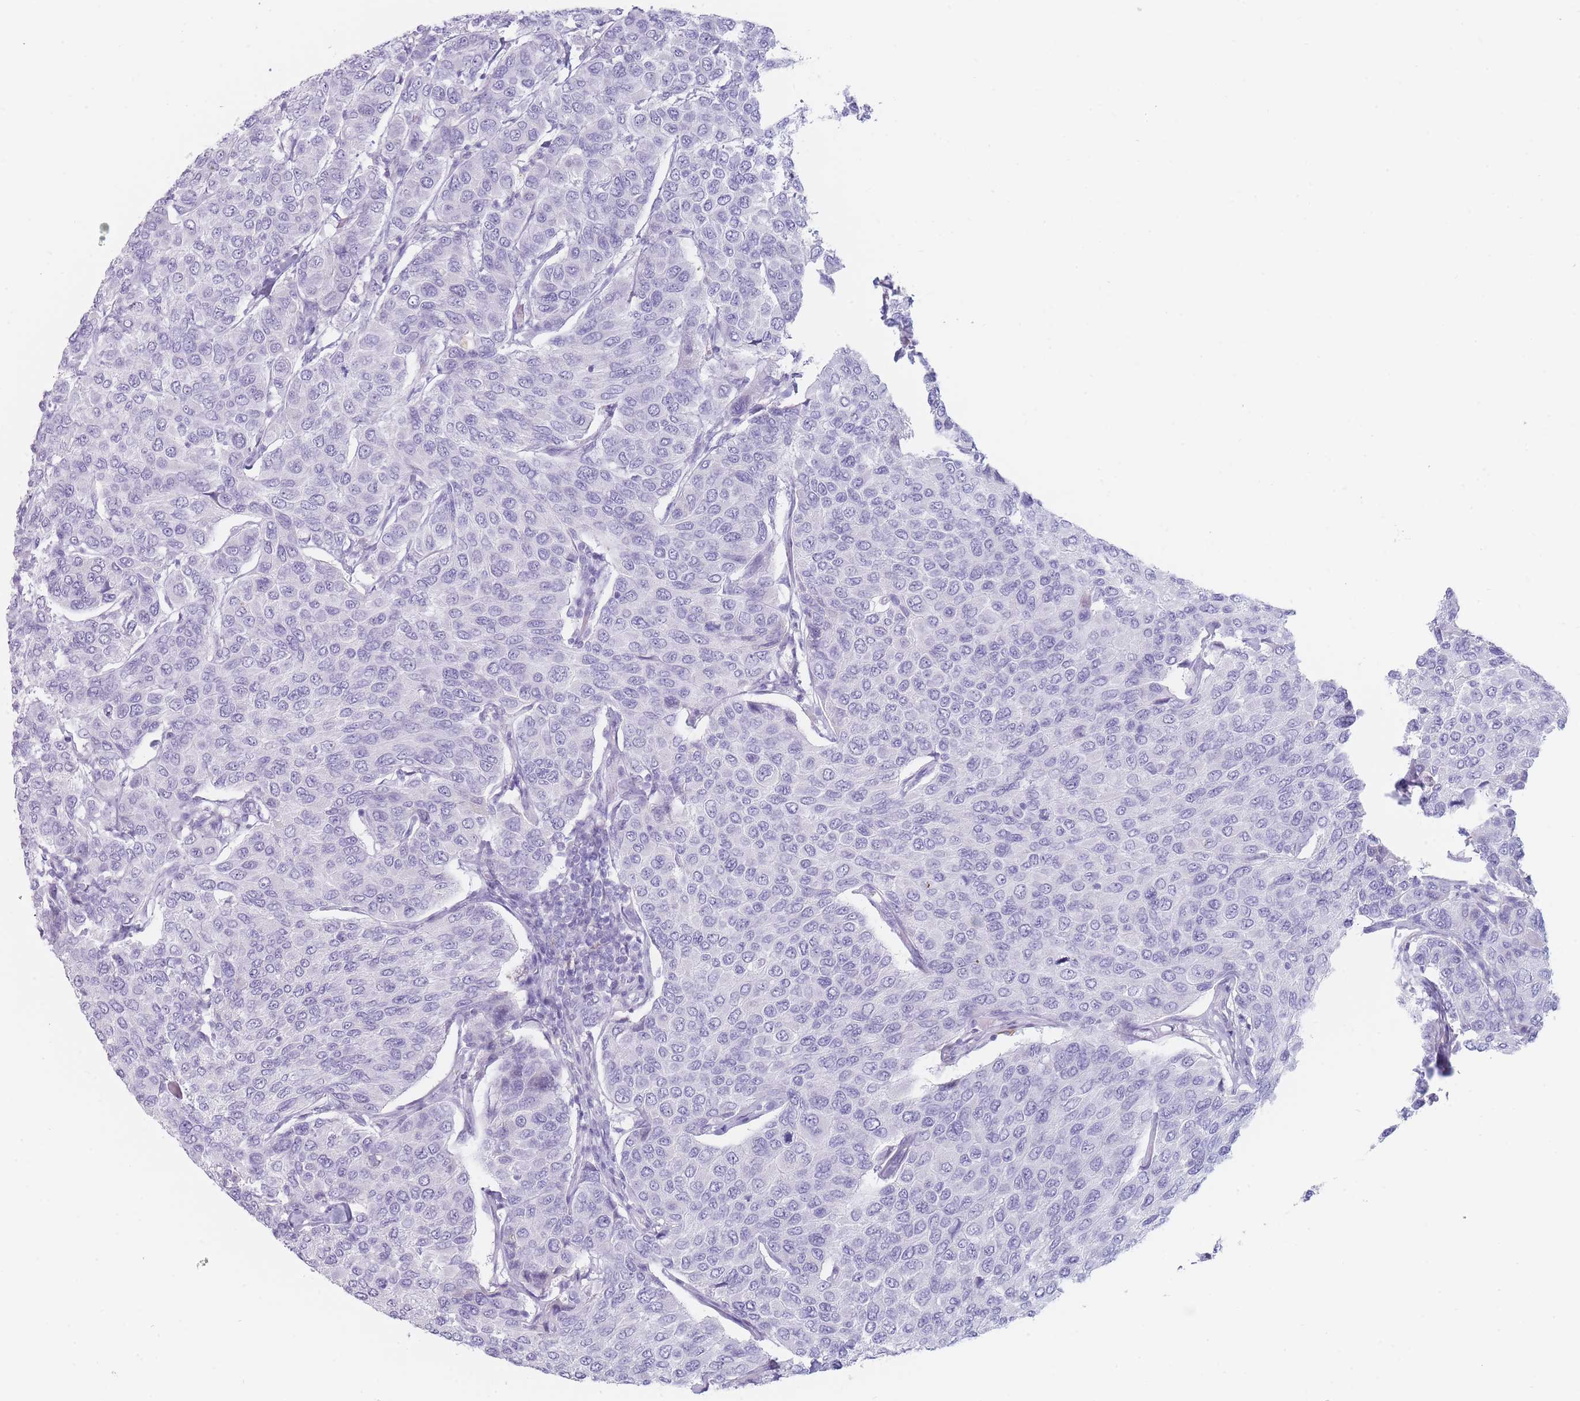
{"staining": {"intensity": "negative", "quantity": "none", "location": "none"}, "tissue": "breast cancer", "cell_type": "Tumor cells", "image_type": "cancer", "snomed": [{"axis": "morphology", "description": "Duct carcinoma"}, {"axis": "topography", "description": "Breast"}], "caption": "Tumor cells show no significant staining in breast cancer (invasive ductal carcinoma). Nuclei are stained in blue.", "gene": "GPR12", "patient": {"sex": "female", "age": 55}}